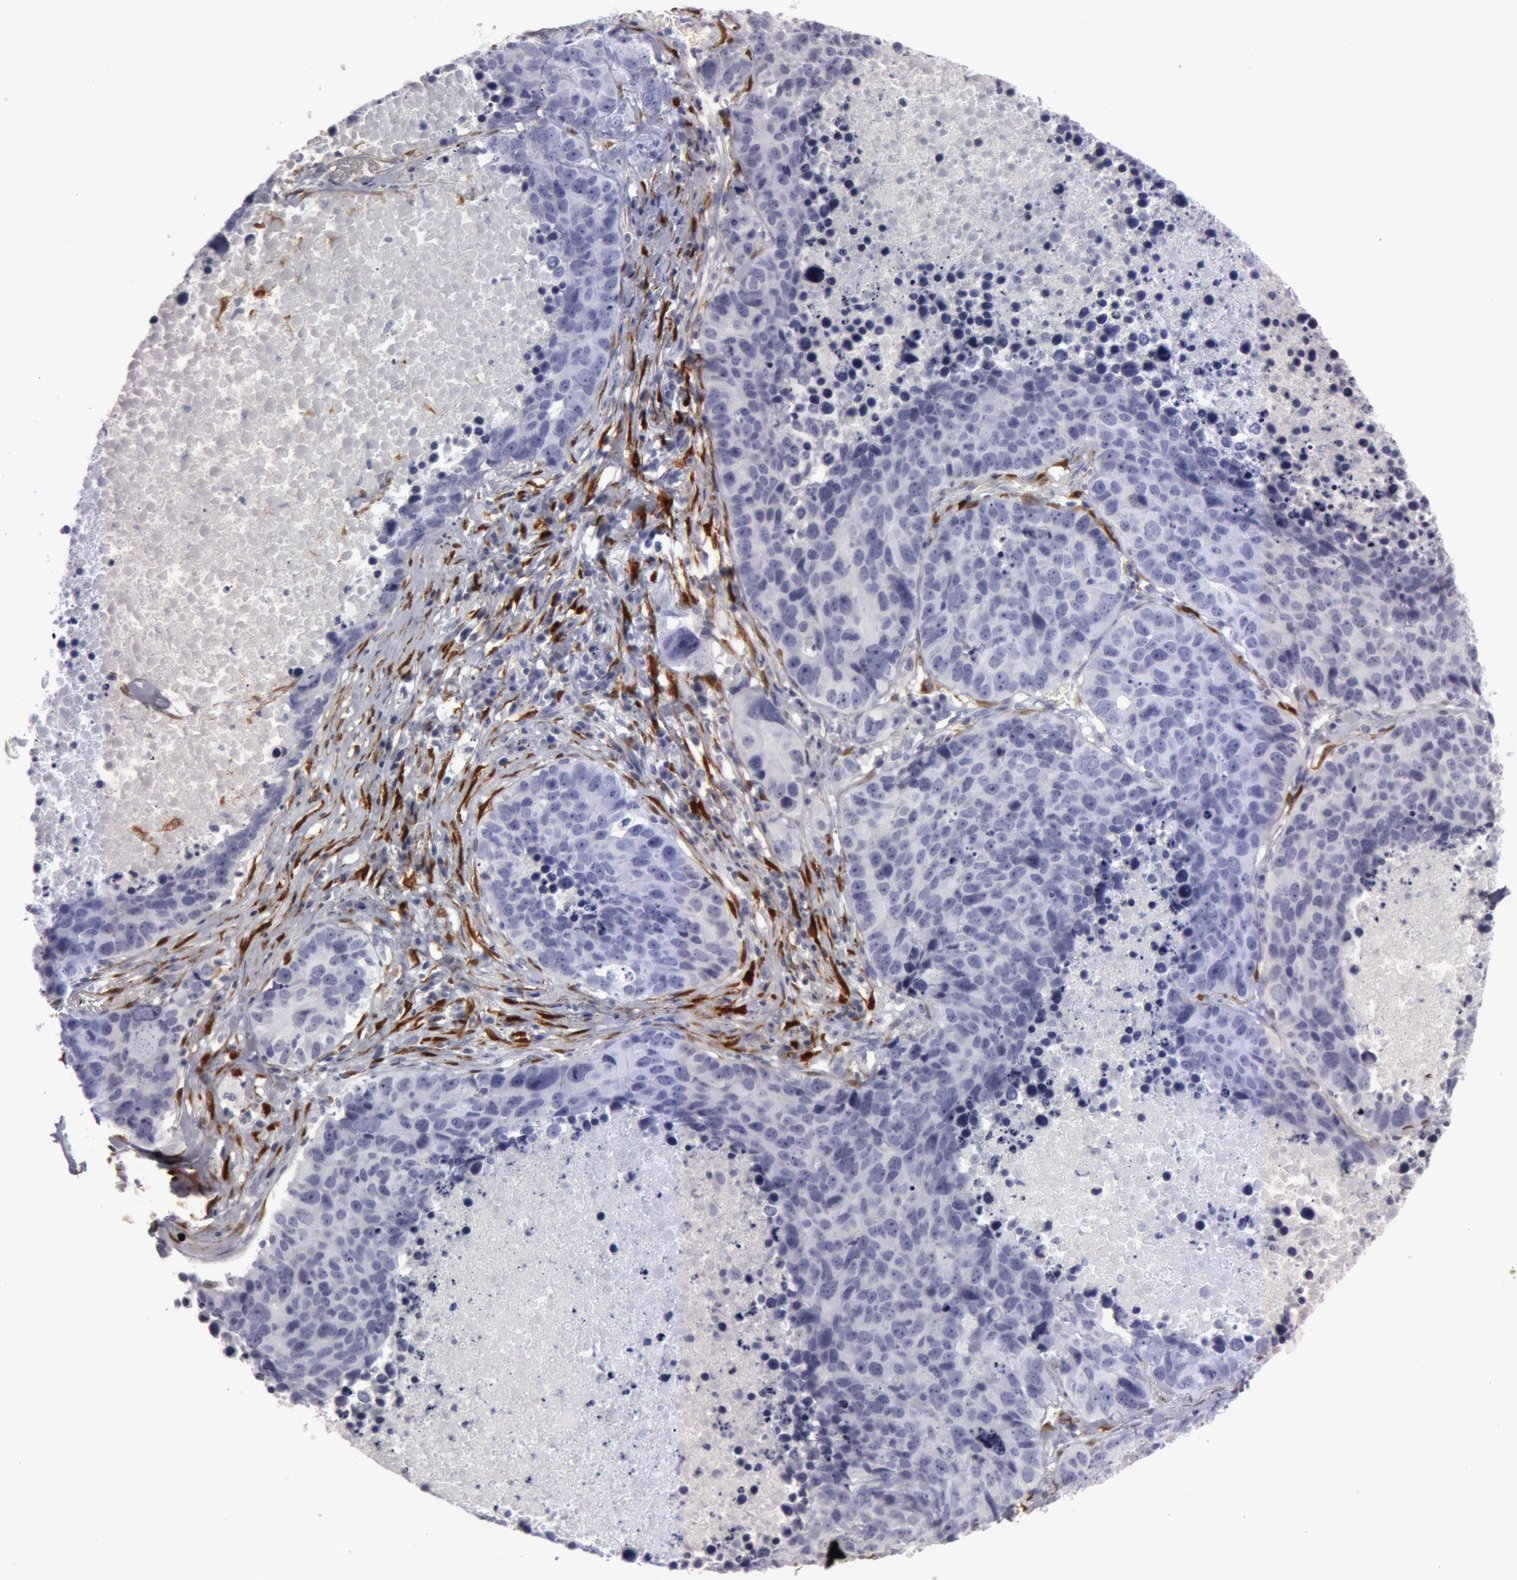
{"staining": {"intensity": "negative", "quantity": "none", "location": "none"}, "tissue": "lung cancer", "cell_type": "Tumor cells", "image_type": "cancer", "snomed": [{"axis": "morphology", "description": "Carcinoid, malignant, NOS"}, {"axis": "topography", "description": "Lung"}], "caption": "The photomicrograph demonstrates no significant positivity in tumor cells of lung cancer.", "gene": "TAGLN", "patient": {"sex": "male", "age": 60}}